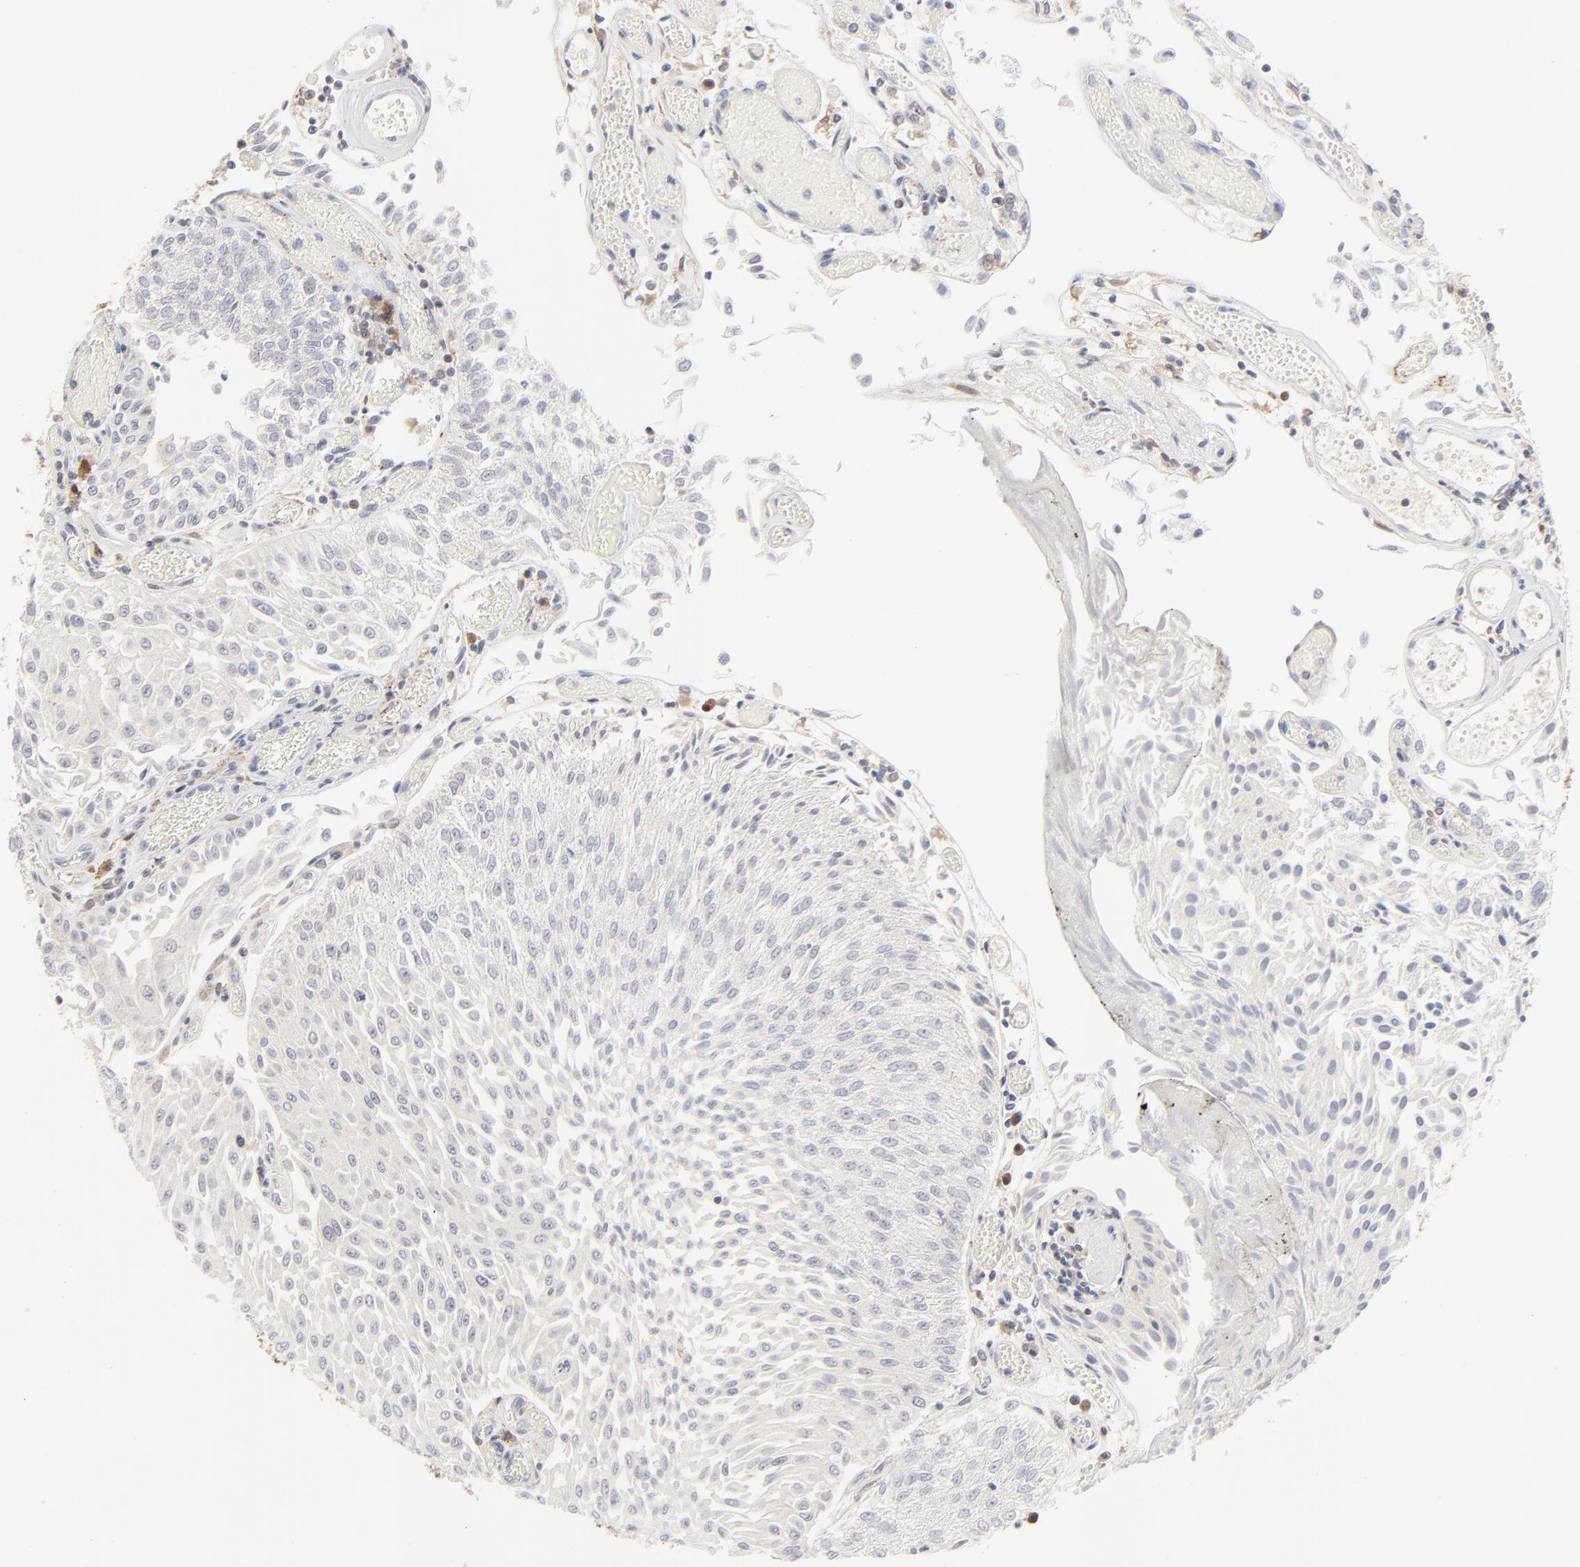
{"staining": {"intensity": "negative", "quantity": "none", "location": "none"}, "tissue": "urothelial cancer", "cell_type": "Tumor cells", "image_type": "cancer", "snomed": [{"axis": "morphology", "description": "Urothelial carcinoma, Low grade"}, {"axis": "topography", "description": "Urinary bladder"}], "caption": "There is no significant staining in tumor cells of low-grade urothelial carcinoma.", "gene": "CDK6", "patient": {"sex": "male", "age": 86}}